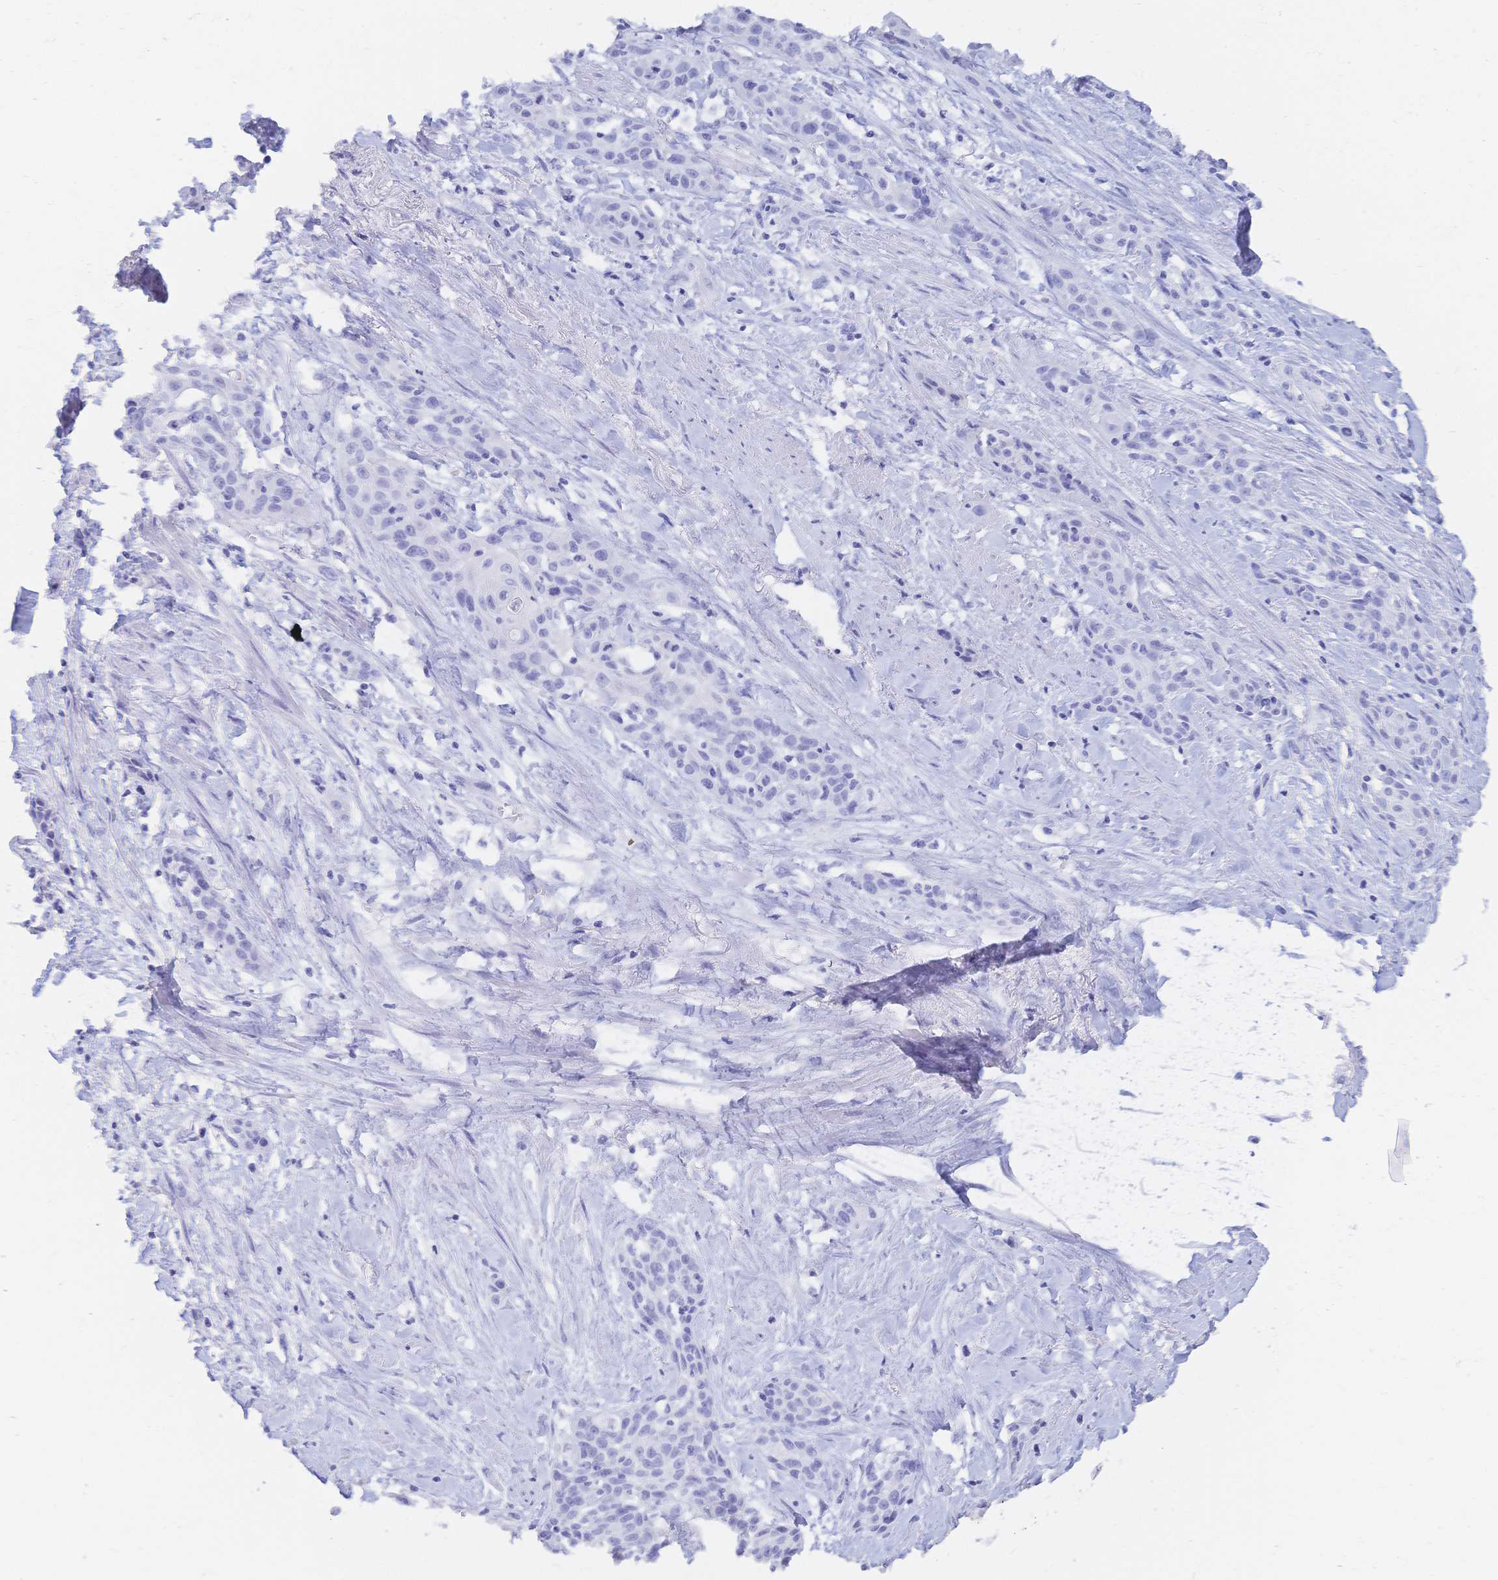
{"staining": {"intensity": "negative", "quantity": "none", "location": "none"}, "tissue": "skin cancer", "cell_type": "Tumor cells", "image_type": "cancer", "snomed": [{"axis": "morphology", "description": "Squamous cell carcinoma, NOS"}, {"axis": "topography", "description": "Skin"}, {"axis": "topography", "description": "Anal"}], "caption": "IHC histopathology image of neoplastic tissue: squamous cell carcinoma (skin) stained with DAB (3,3'-diaminobenzidine) demonstrates no significant protein positivity in tumor cells. Nuclei are stained in blue.", "gene": "MEP1B", "patient": {"sex": "male", "age": 64}}